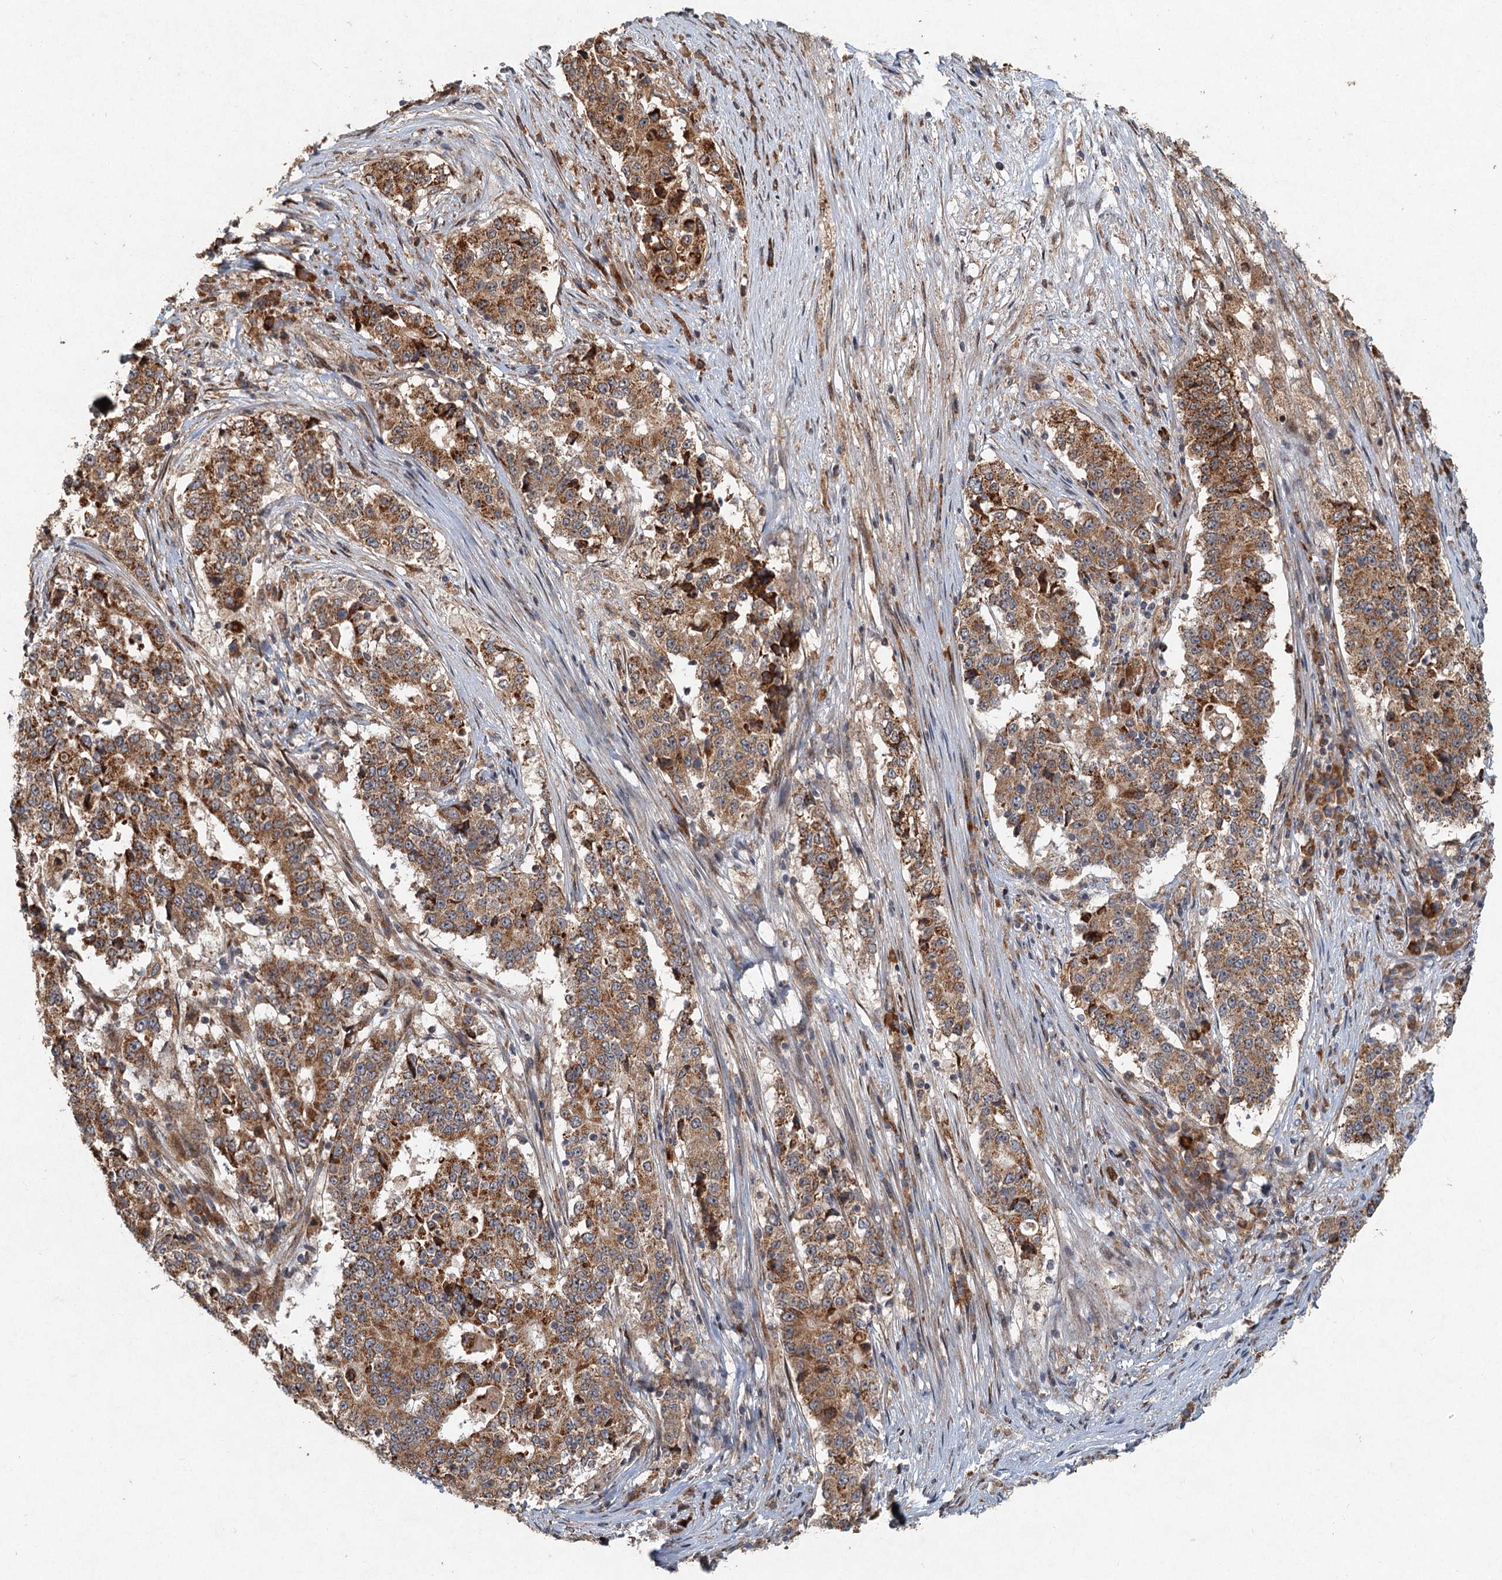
{"staining": {"intensity": "moderate", "quantity": ">75%", "location": "cytoplasmic/membranous"}, "tissue": "stomach cancer", "cell_type": "Tumor cells", "image_type": "cancer", "snomed": [{"axis": "morphology", "description": "Adenocarcinoma, NOS"}, {"axis": "topography", "description": "Stomach"}], "caption": "Moderate cytoplasmic/membranous protein positivity is present in about >75% of tumor cells in stomach adenocarcinoma. (Stains: DAB (3,3'-diaminobenzidine) in brown, nuclei in blue, Microscopy: brightfield microscopy at high magnification).", "gene": "SRPX2", "patient": {"sex": "male", "age": 59}}